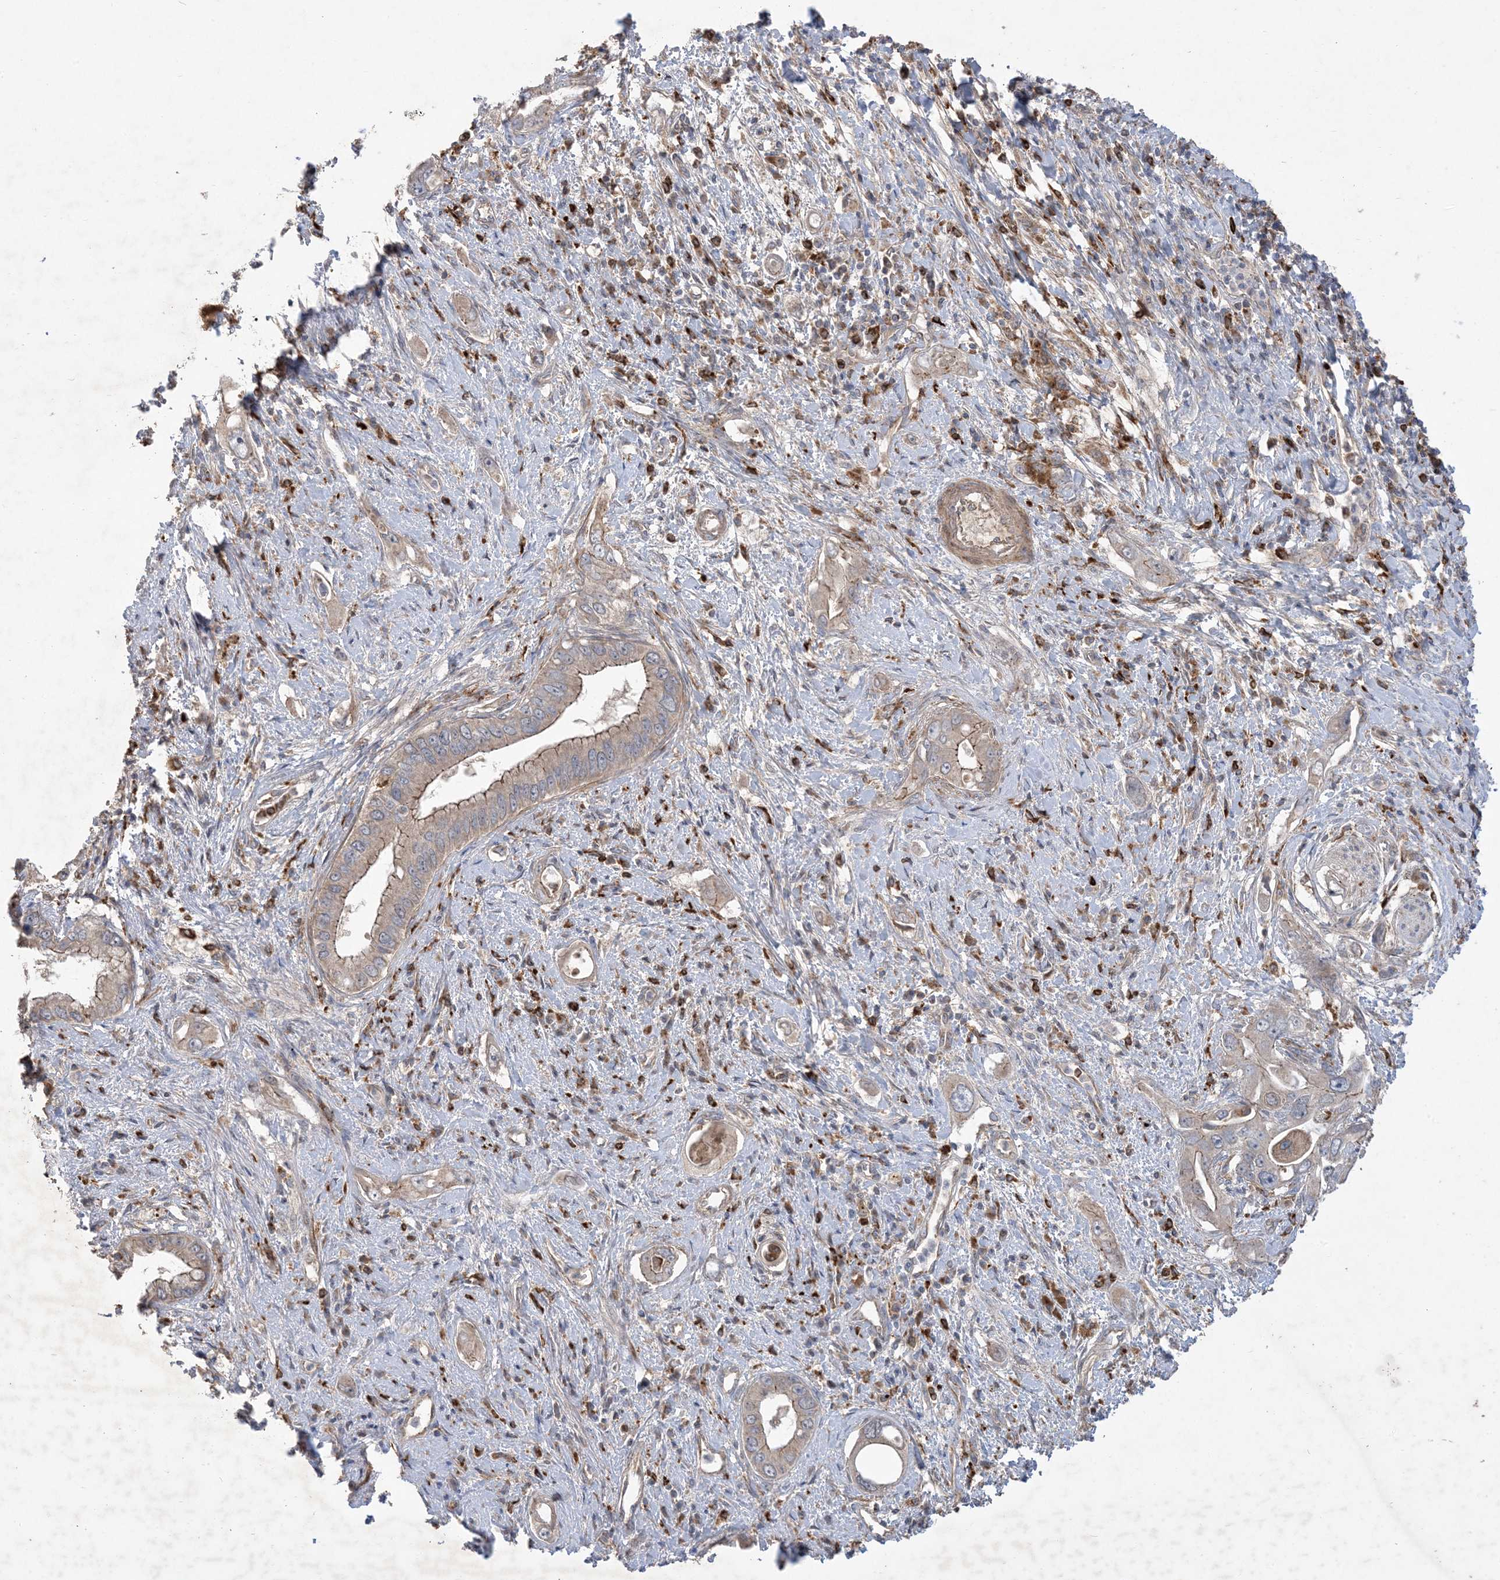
{"staining": {"intensity": "weak", "quantity": "<25%", "location": "cytoplasmic/membranous"}, "tissue": "pancreatic cancer", "cell_type": "Tumor cells", "image_type": "cancer", "snomed": [{"axis": "morphology", "description": "Inflammation, NOS"}, {"axis": "morphology", "description": "Adenocarcinoma, NOS"}, {"axis": "topography", "description": "Pancreas"}], "caption": "A micrograph of human pancreatic cancer (adenocarcinoma) is negative for staining in tumor cells.", "gene": "MASP2", "patient": {"sex": "female", "age": 56}}